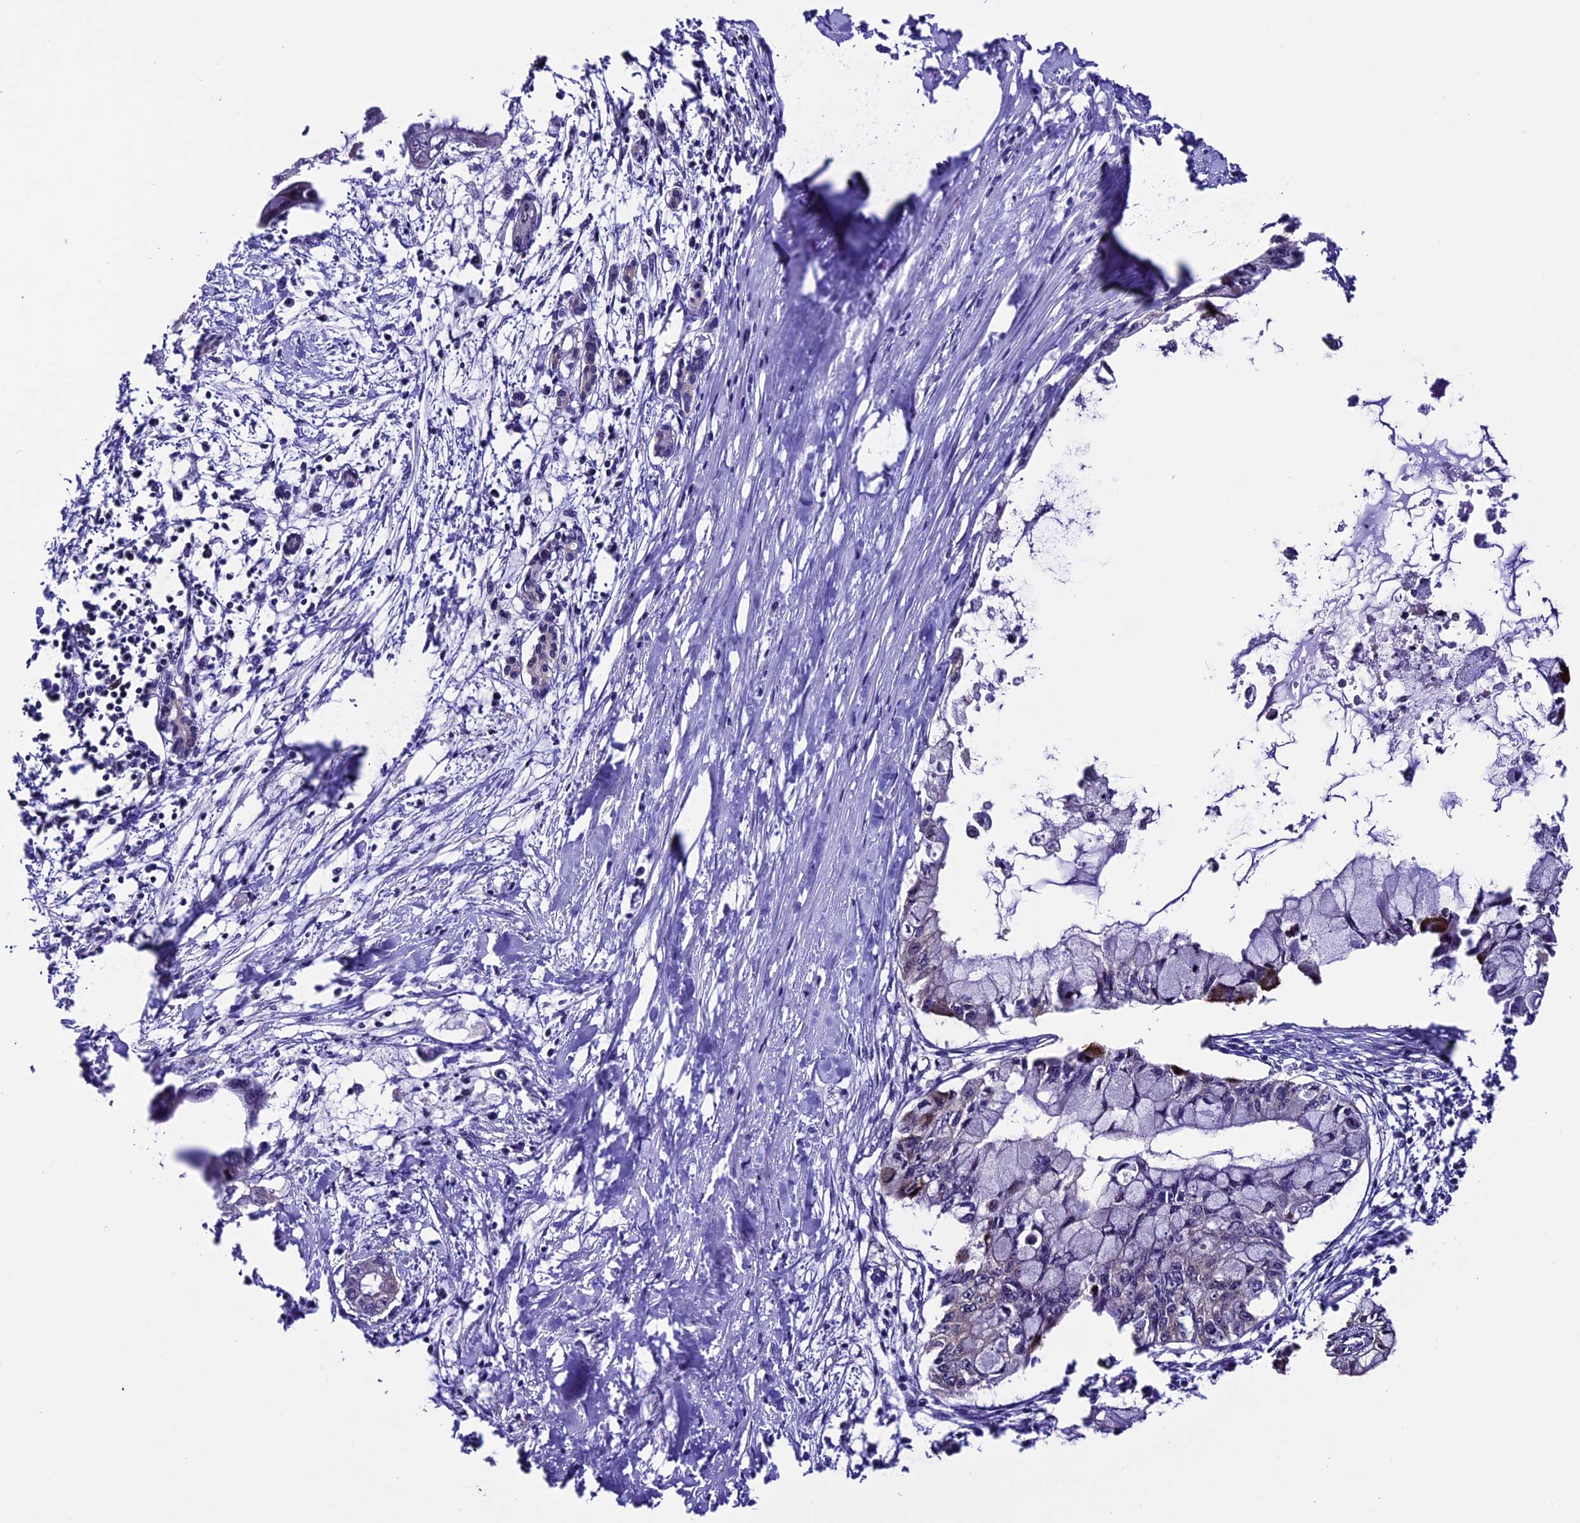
{"staining": {"intensity": "negative", "quantity": "none", "location": "none"}, "tissue": "pancreatic cancer", "cell_type": "Tumor cells", "image_type": "cancer", "snomed": [{"axis": "morphology", "description": "Adenocarcinoma, NOS"}, {"axis": "topography", "description": "Pancreas"}], "caption": "Image shows no significant protein positivity in tumor cells of pancreatic cancer (adenocarcinoma).", "gene": "XKR7", "patient": {"sex": "male", "age": 48}}